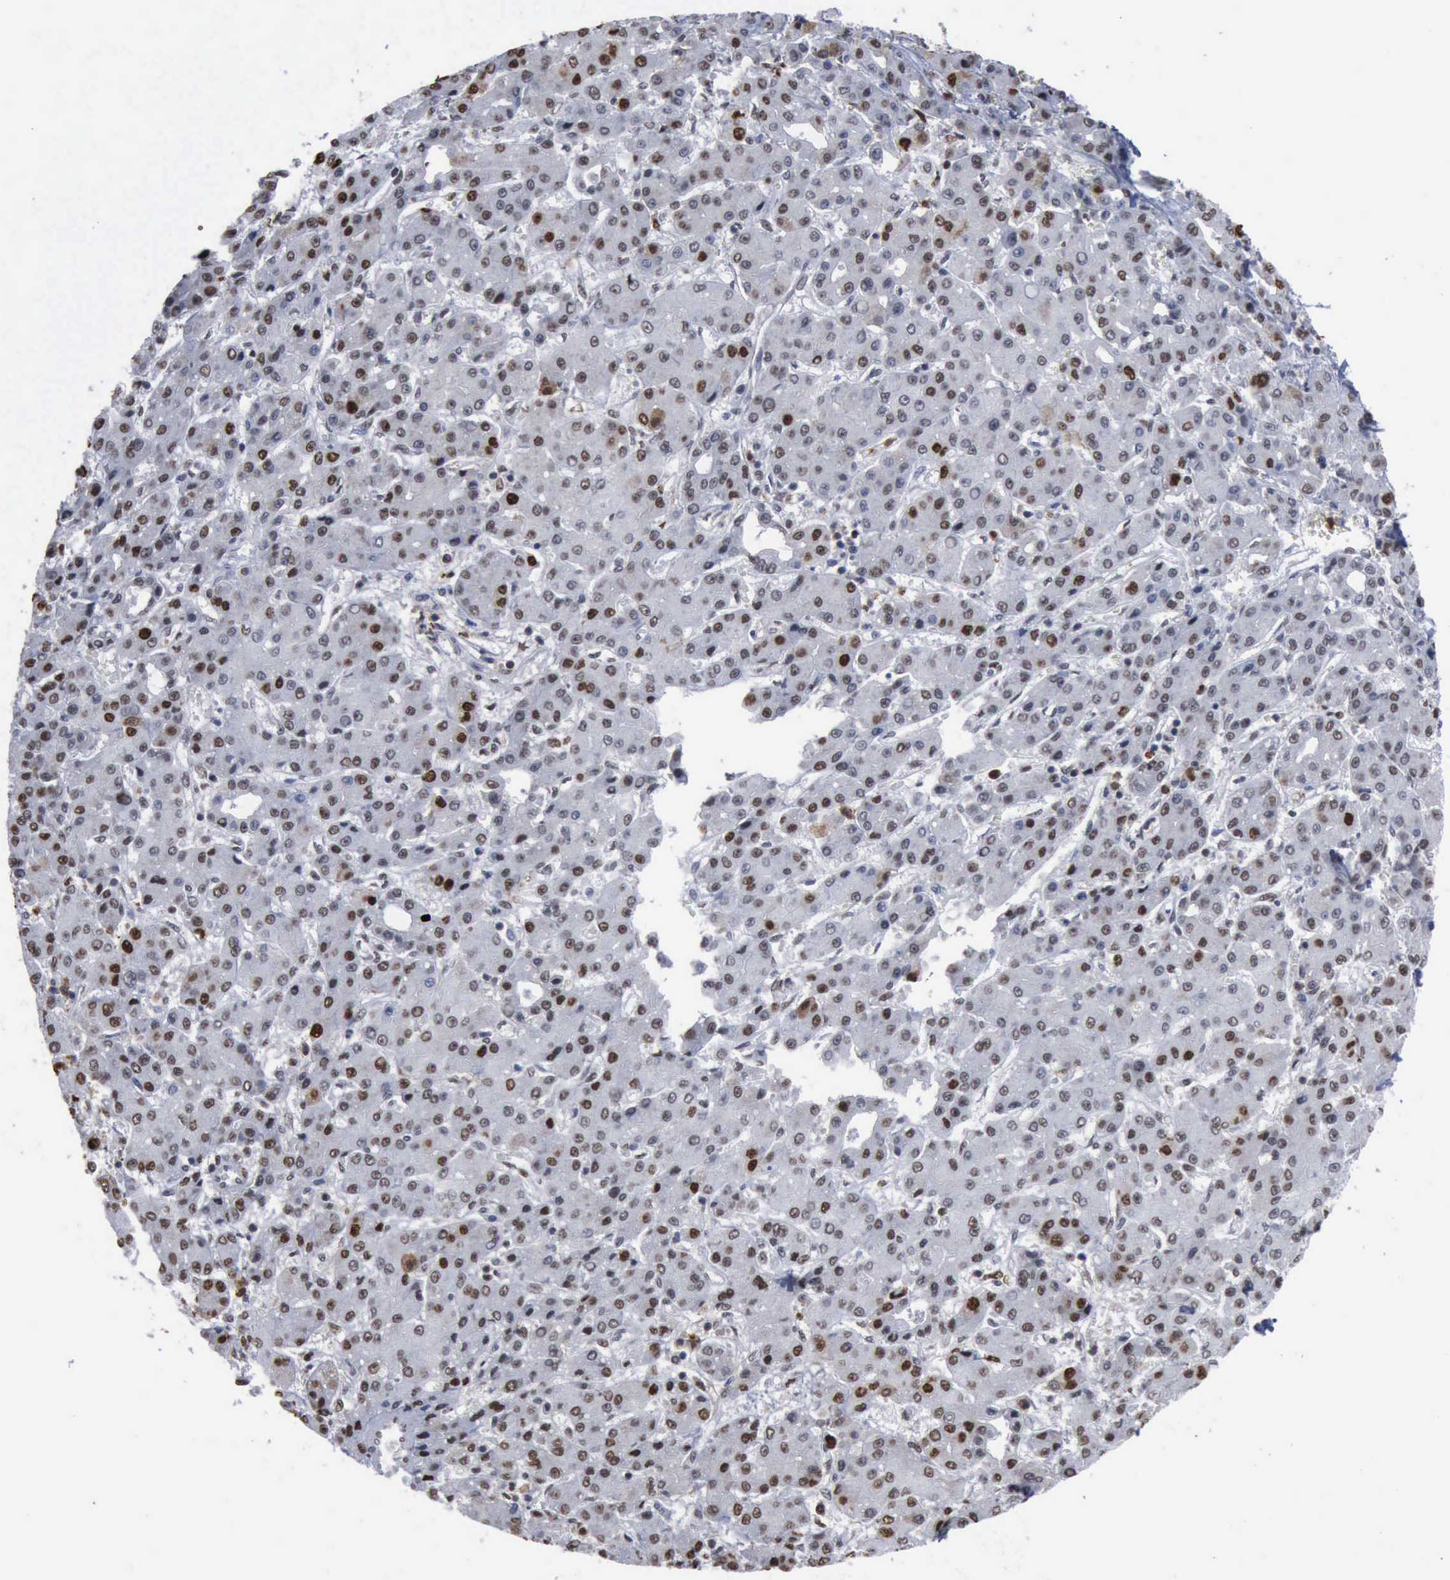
{"staining": {"intensity": "weak", "quantity": "25%-75%", "location": "nuclear"}, "tissue": "liver cancer", "cell_type": "Tumor cells", "image_type": "cancer", "snomed": [{"axis": "morphology", "description": "Carcinoma, Hepatocellular, NOS"}, {"axis": "topography", "description": "Liver"}], "caption": "Immunohistochemical staining of human liver cancer exhibits low levels of weak nuclear protein staining in approximately 25%-75% of tumor cells. (Stains: DAB (3,3'-diaminobenzidine) in brown, nuclei in blue, Microscopy: brightfield microscopy at high magnification).", "gene": "PCNA", "patient": {"sex": "male", "age": 69}}